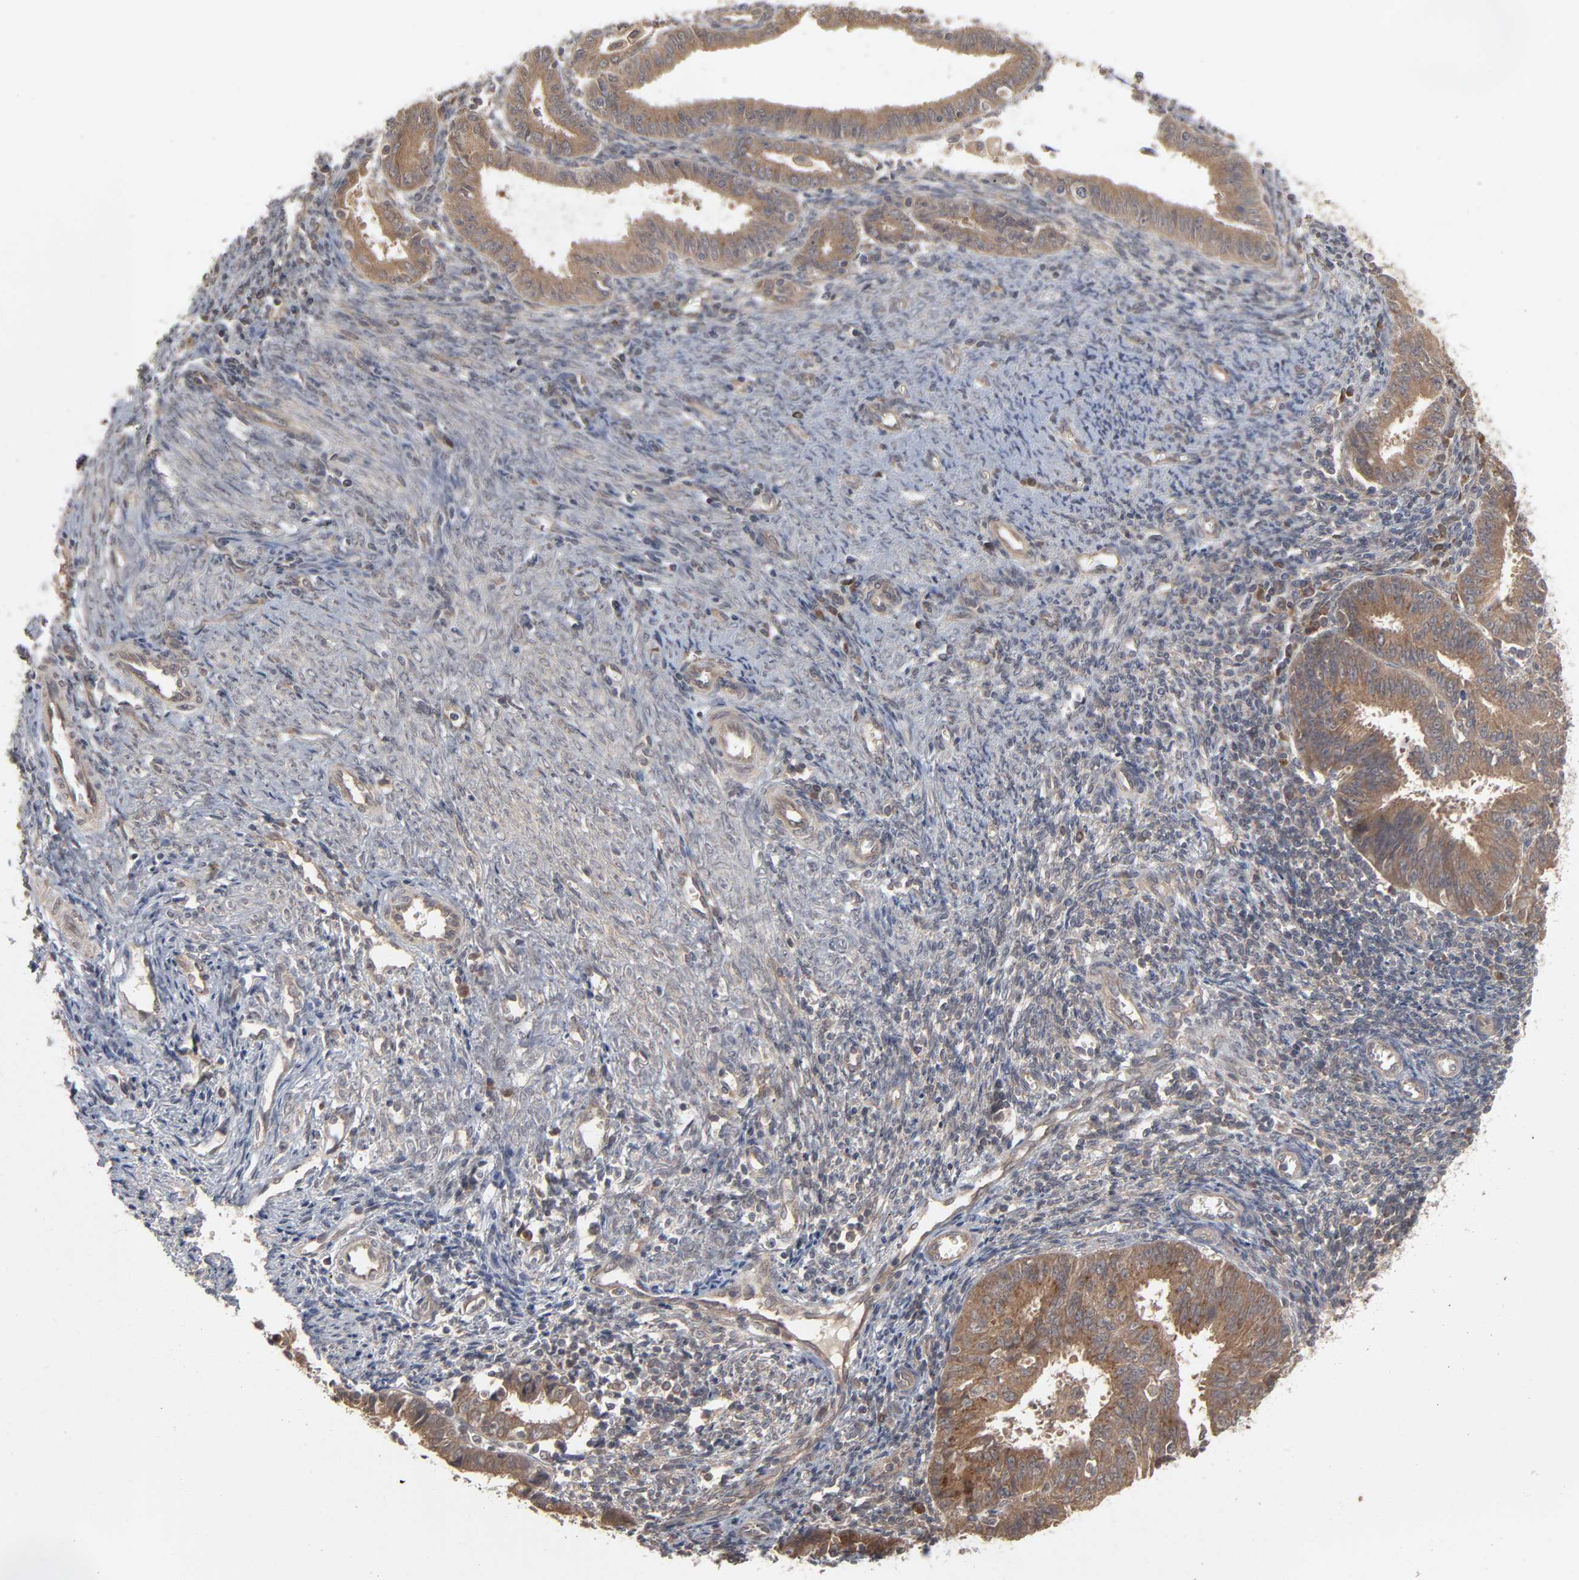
{"staining": {"intensity": "moderate", "quantity": ">75%", "location": "cytoplasmic/membranous"}, "tissue": "endometrial cancer", "cell_type": "Tumor cells", "image_type": "cancer", "snomed": [{"axis": "morphology", "description": "Adenocarcinoma, NOS"}, {"axis": "topography", "description": "Endometrium"}], "caption": "Endometrial adenocarcinoma stained with IHC shows moderate cytoplasmic/membranous positivity in about >75% of tumor cells. The protein of interest is shown in brown color, while the nuclei are stained blue.", "gene": "SCFD1", "patient": {"sex": "female", "age": 42}}